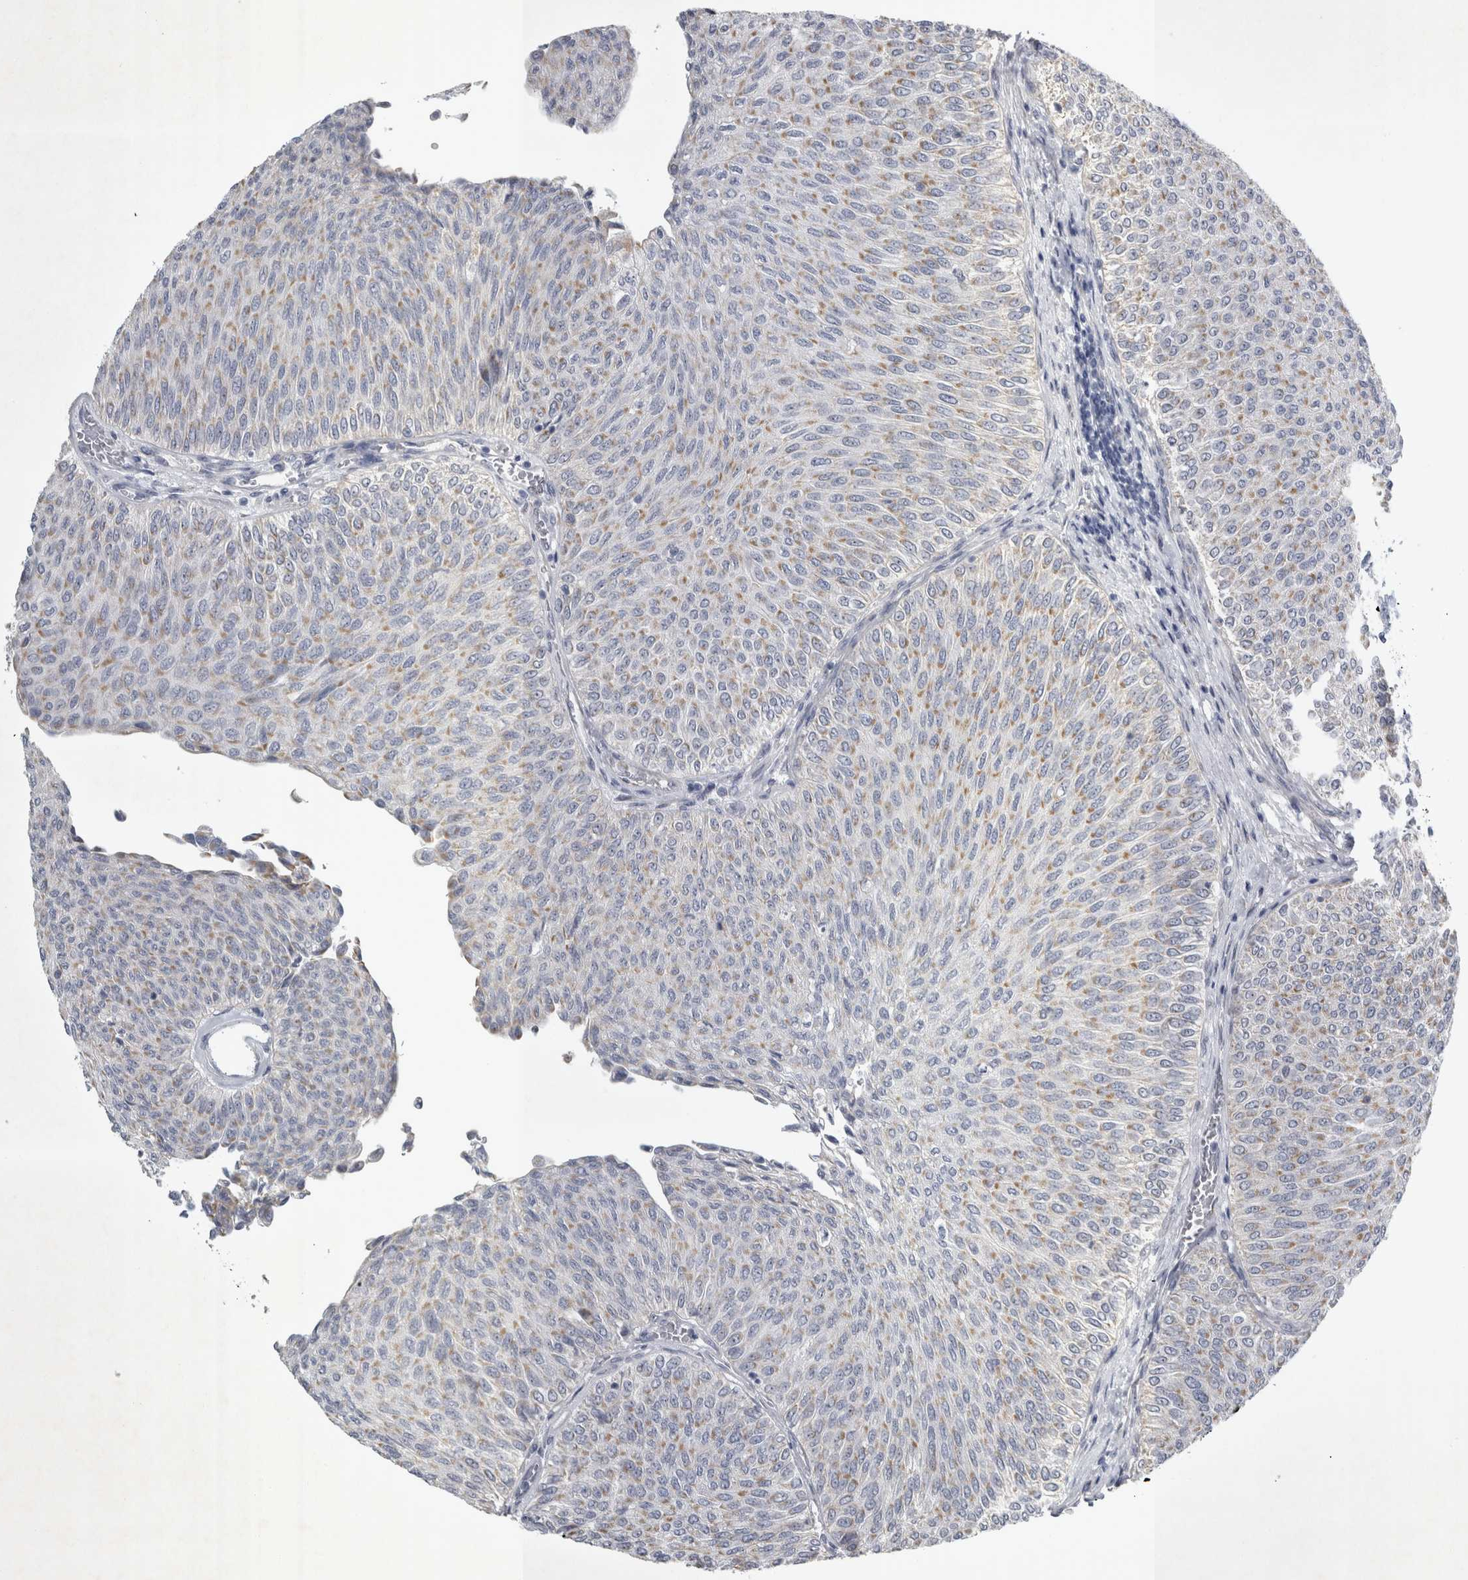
{"staining": {"intensity": "moderate", "quantity": ">75%", "location": "cytoplasmic/membranous"}, "tissue": "urothelial cancer", "cell_type": "Tumor cells", "image_type": "cancer", "snomed": [{"axis": "morphology", "description": "Urothelial carcinoma, Low grade"}, {"axis": "topography", "description": "Urinary bladder"}], "caption": "Human low-grade urothelial carcinoma stained for a protein (brown) shows moderate cytoplasmic/membranous positive positivity in about >75% of tumor cells.", "gene": "FXYD7", "patient": {"sex": "male", "age": 78}}